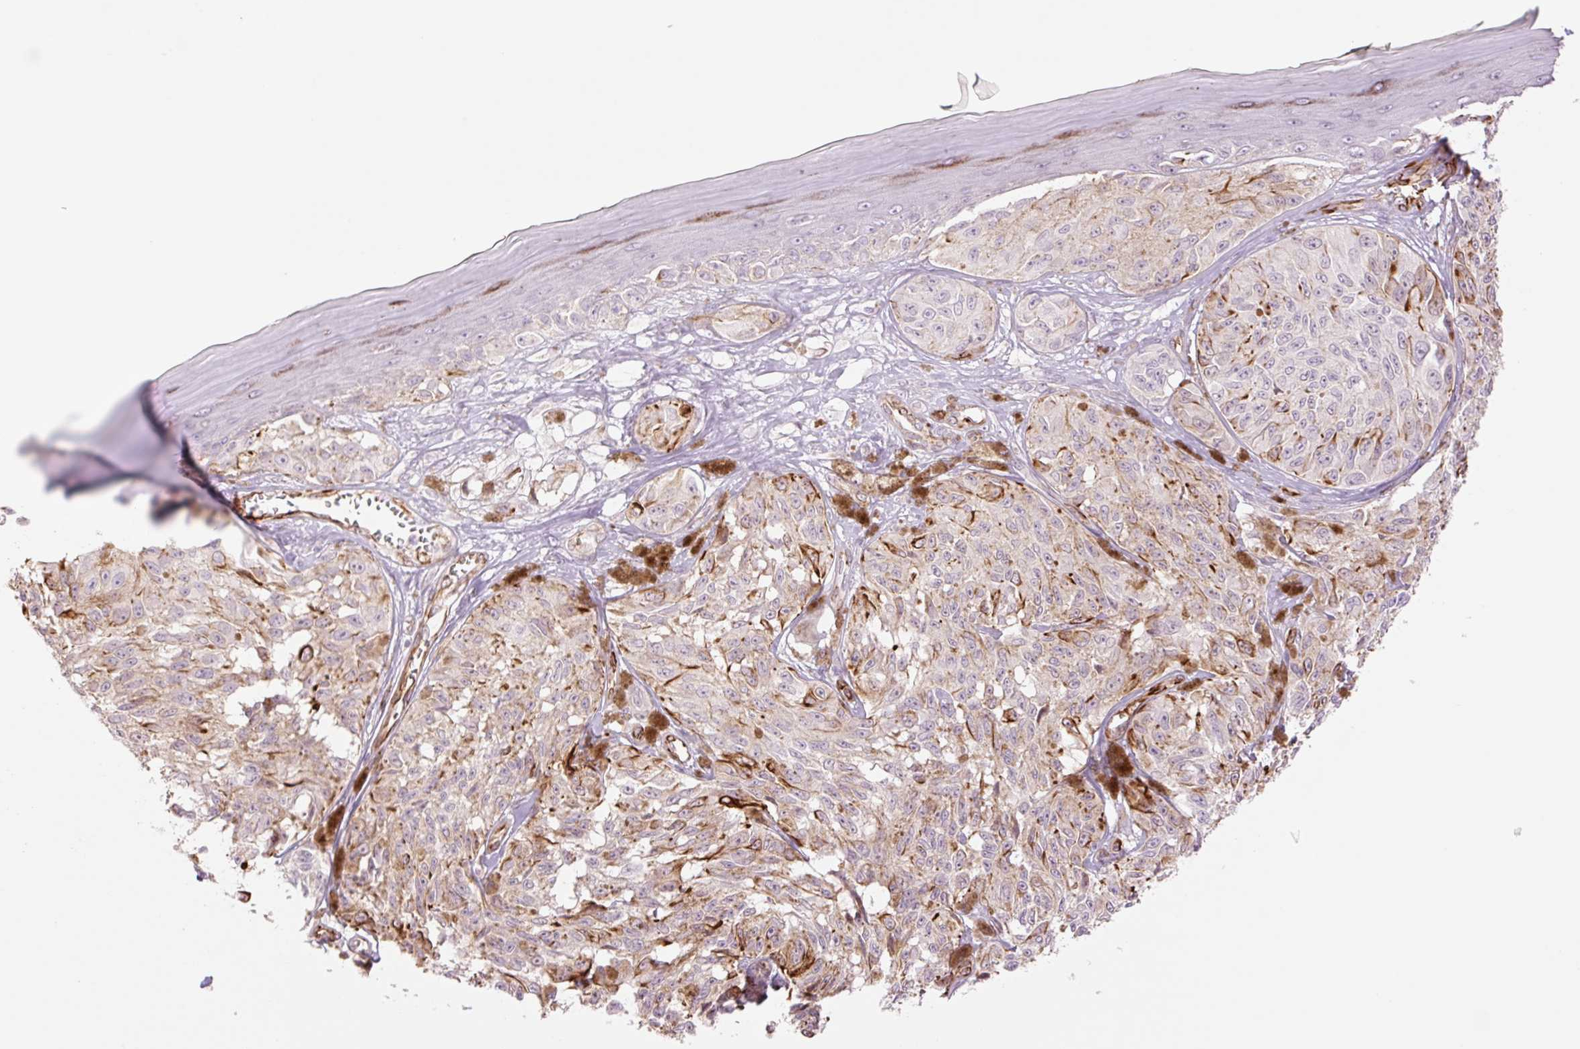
{"staining": {"intensity": "negative", "quantity": "none", "location": "none"}, "tissue": "melanoma", "cell_type": "Tumor cells", "image_type": "cancer", "snomed": [{"axis": "morphology", "description": "Malignant melanoma, NOS"}, {"axis": "topography", "description": "Skin"}], "caption": "IHC histopathology image of neoplastic tissue: malignant melanoma stained with DAB (3,3'-diaminobenzidine) reveals no significant protein positivity in tumor cells.", "gene": "ZFYVE21", "patient": {"sex": "male", "age": 68}}